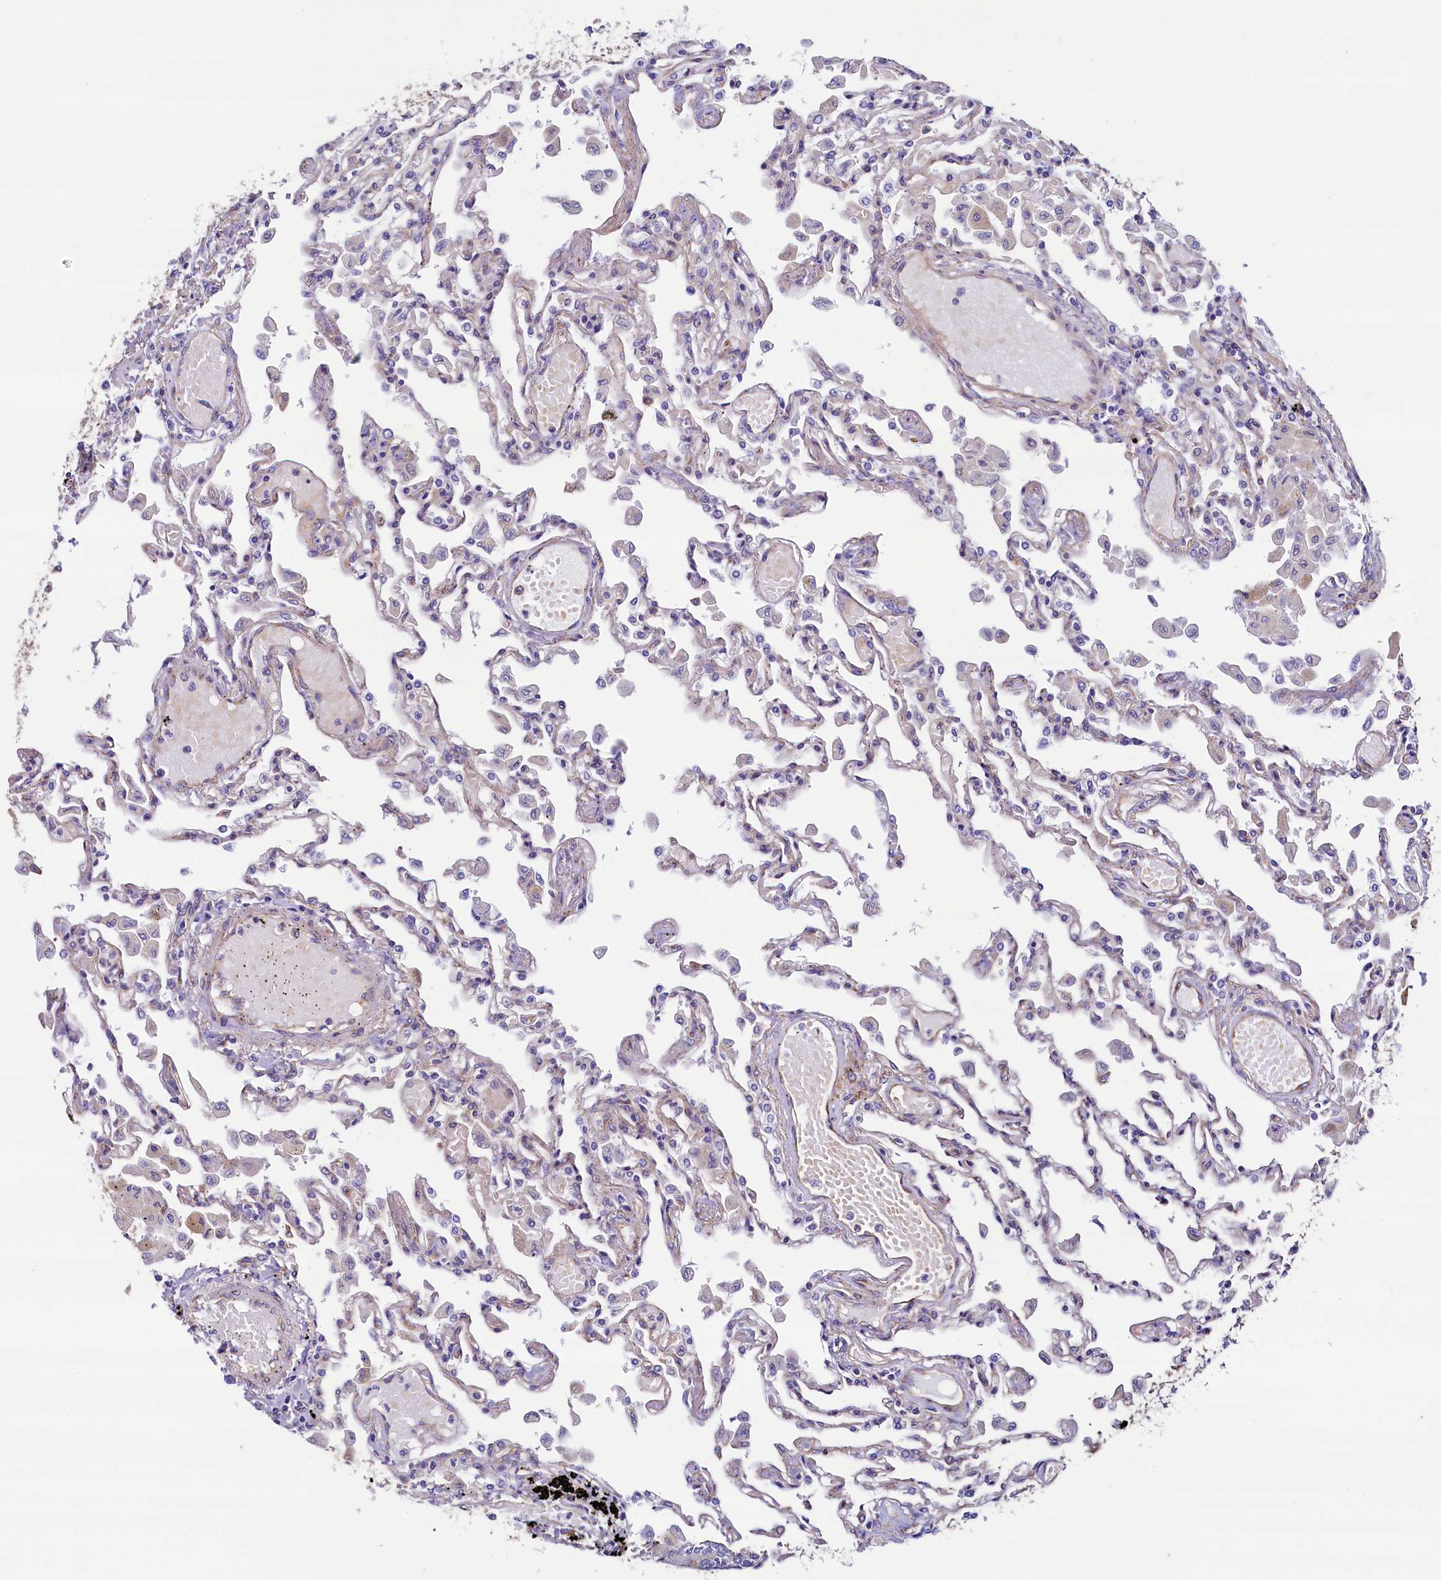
{"staining": {"intensity": "moderate", "quantity": "<25%", "location": "cytoplasmic/membranous"}, "tissue": "lung", "cell_type": "Alveolar cells", "image_type": "normal", "snomed": [{"axis": "morphology", "description": "Normal tissue, NOS"}, {"axis": "topography", "description": "Bronchus"}, {"axis": "topography", "description": "Lung"}], "caption": "Immunohistochemistry (DAB) staining of unremarkable human lung displays moderate cytoplasmic/membranous protein positivity in approximately <25% of alveolar cells. (DAB IHC, brown staining for protein, blue staining for nuclei).", "gene": "GPR21", "patient": {"sex": "female", "age": 49}}